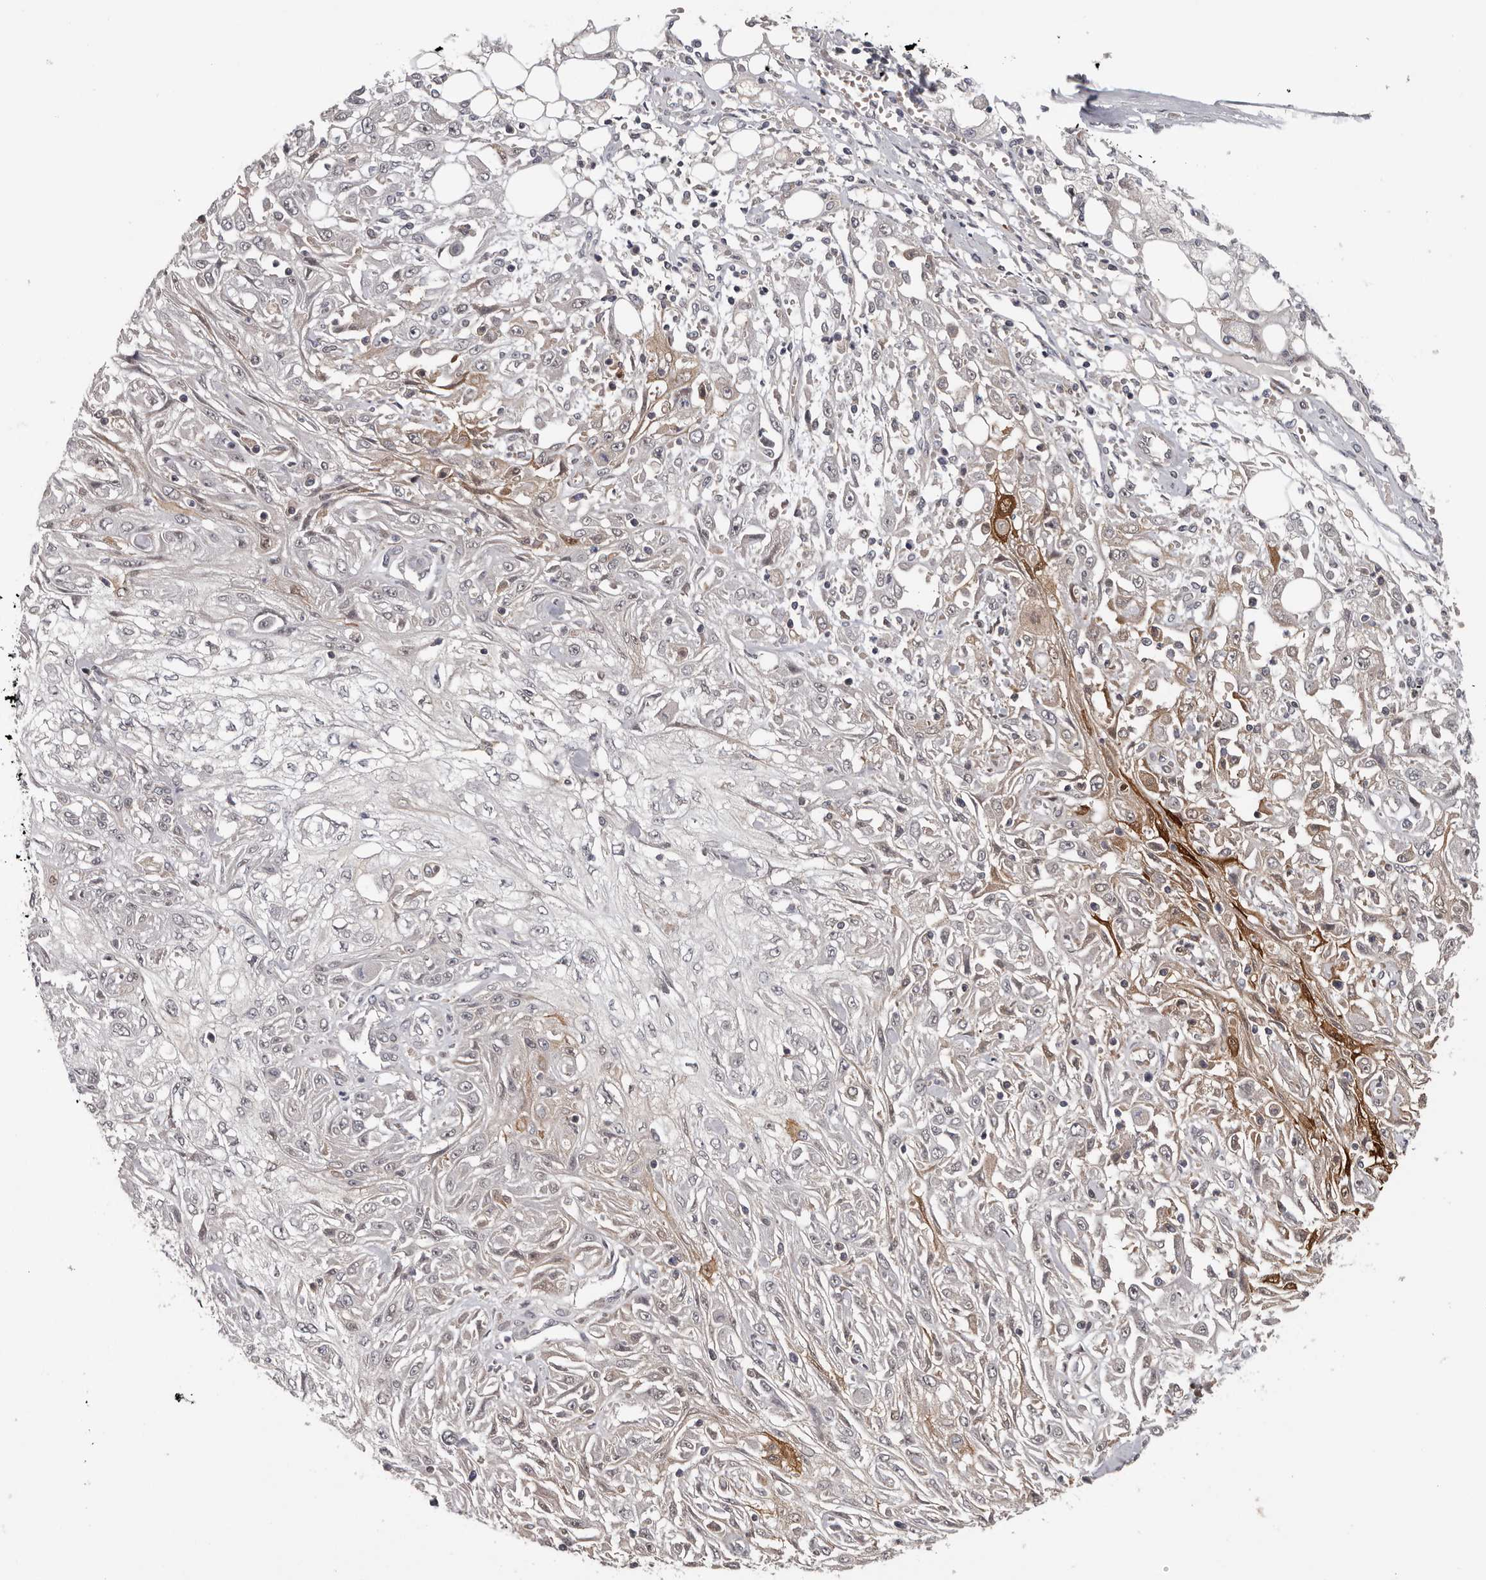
{"staining": {"intensity": "moderate", "quantity": "<25%", "location": "cytoplasmic/membranous,nuclear"}, "tissue": "skin cancer", "cell_type": "Tumor cells", "image_type": "cancer", "snomed": [{"axis": "morphology", "description": "Squamous cell carcinoma, NOS"}, {"axis": "morphology", "description": "Squamous cell carcinoma, metastatic, NOS"}, {"axis": "topography", "description": "Skin"}, {"axis": "topography", "description": "Lymph node"}], "caption": "Human skin cancer (squamous cell carcinoma) stained with a protein marker reveals moderate staining in tumor cells.", "gene": "ANKRD44", "patient": {"sex": "male", "age": 75}}